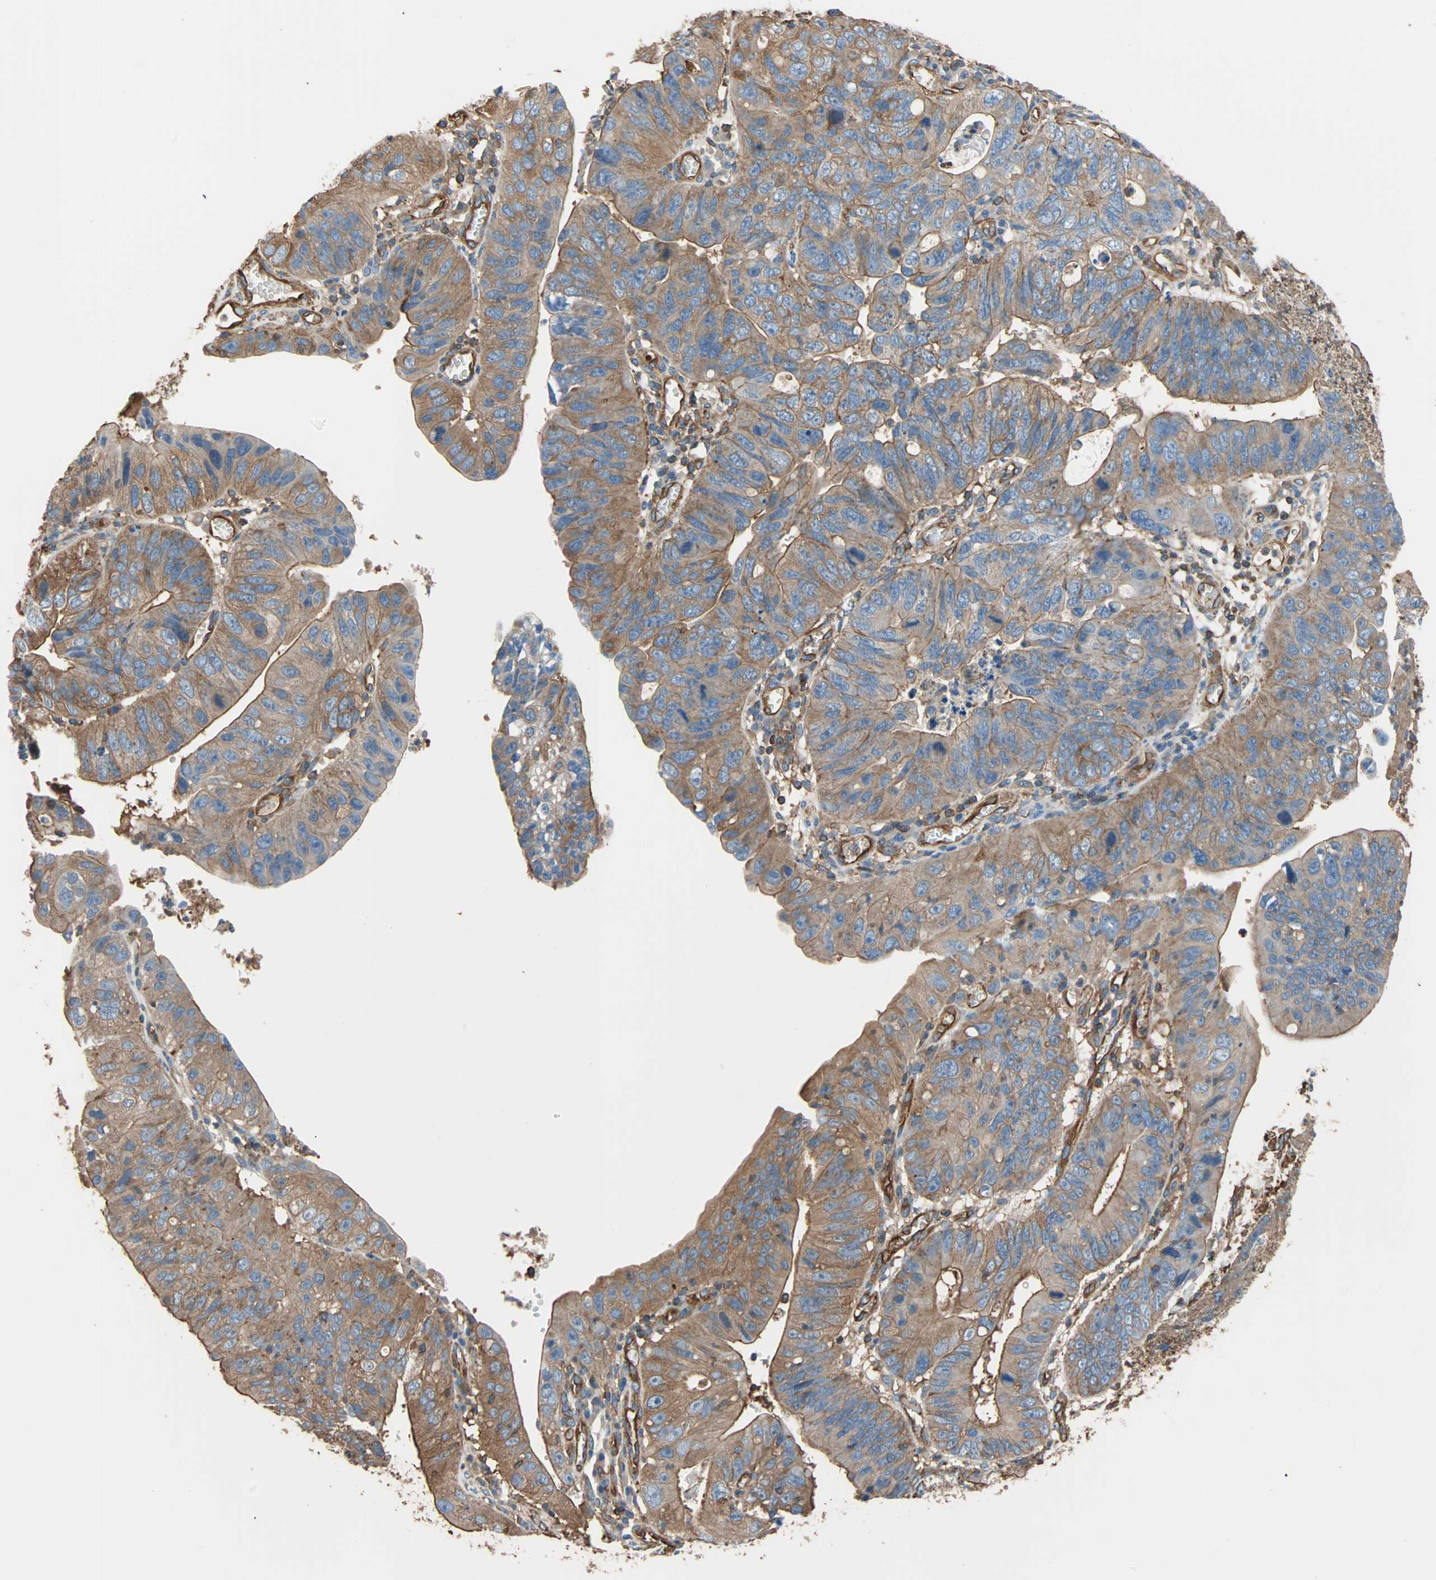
{"staining": {"intensity": "moderate", "quantity": ">75%", "location": "cytoplasmic/membranous"}, "tissue": "stomach cancer", "cell_type": "Tumor cells", "image_type": "cancer", "snomed": [{"axis": "morphology", "description": "Adenocarcinoma, NOS"}, {"axis": "topography", "description": "Stomach"}], "caption": "IHC micrograph of human stomach adenocarcinoma stained for a protein (brown), which reveals medium levels of moderate cytoplasmic/membranous staining in about >75% of tumor cells.", "gene": "GALNT10", "patient": {"sex": "male", "age": 59}}